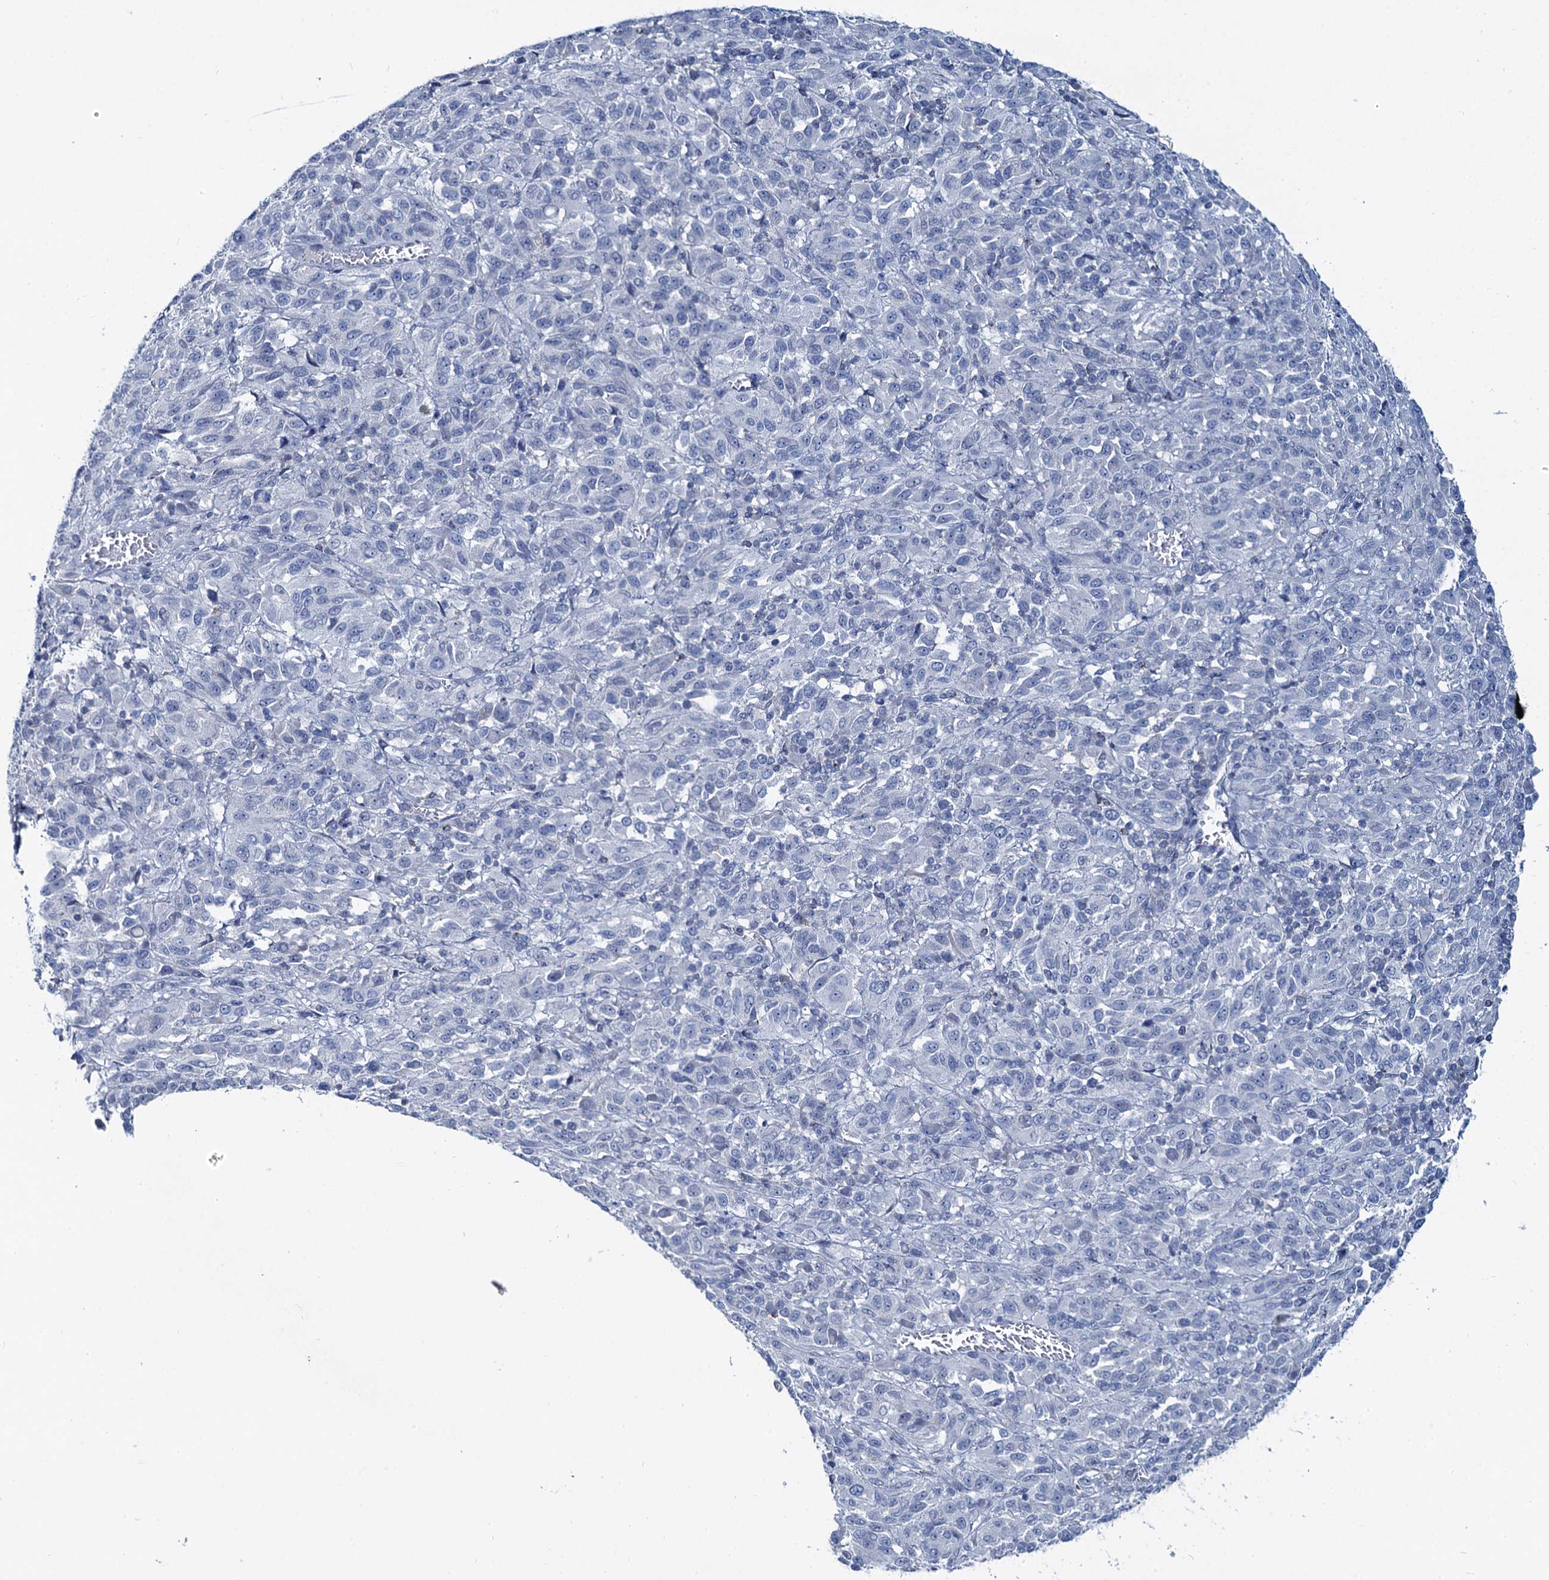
{"staining": {"intensity": "negative", "quantity": "none", "location": "none"}, "tissue": "melanoma", "cell_type": "Tumor cells", "image_type": "cancer", "snomed": [{"axis": "morphology", "description": "Malignant melanoma, Metastatic site"}, {"axis": "topography", "description": "Lung"}], "caption": "IHC histopathology image of neoplastic tissue: malignant melanoma (metastatic site) stained with DAB (3,3'-diaminobenzidine) shows no significant protein positivity in tumor cells.", "gene": "TOX3", "patient": {"sex": "male", "age": 64}}